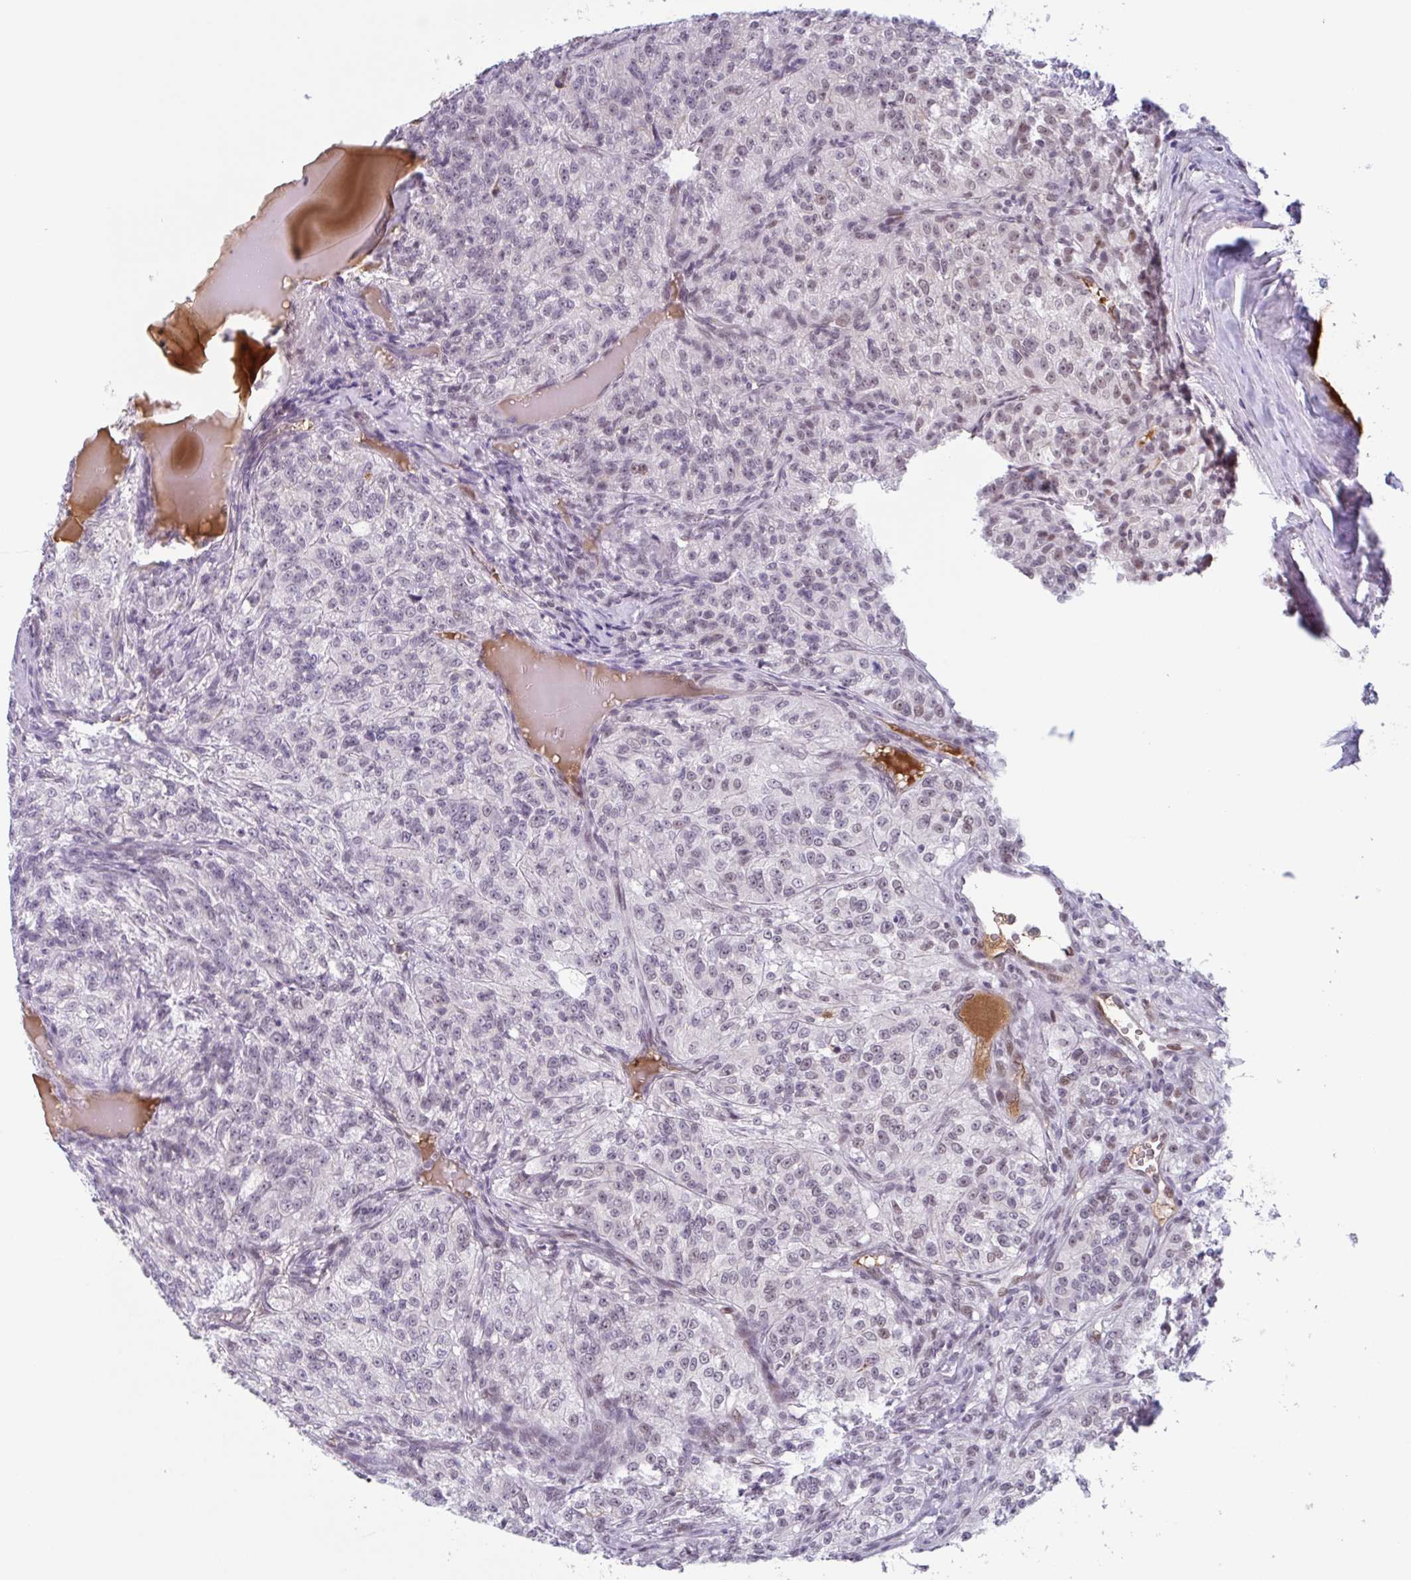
{"staining": {"intensity": "weak", "quantity": "25%-75%", "location": "nuclear"}, "tissue": "renal cancer", "cell_type": "Tumor cells", "image_type": "cancer", "snomed": [{"axis": "morphology", "description": "Adenocarcinoma, NOS"}, {"axis": "topography", "description": "Kidney"}], "caption": "Protein analysis of renal cancer tissue displays weak nuclear positivity in about 25%-75% of tumor cells.", "gene": "PLG", "patient": {"sex": "female", "age": 63}}